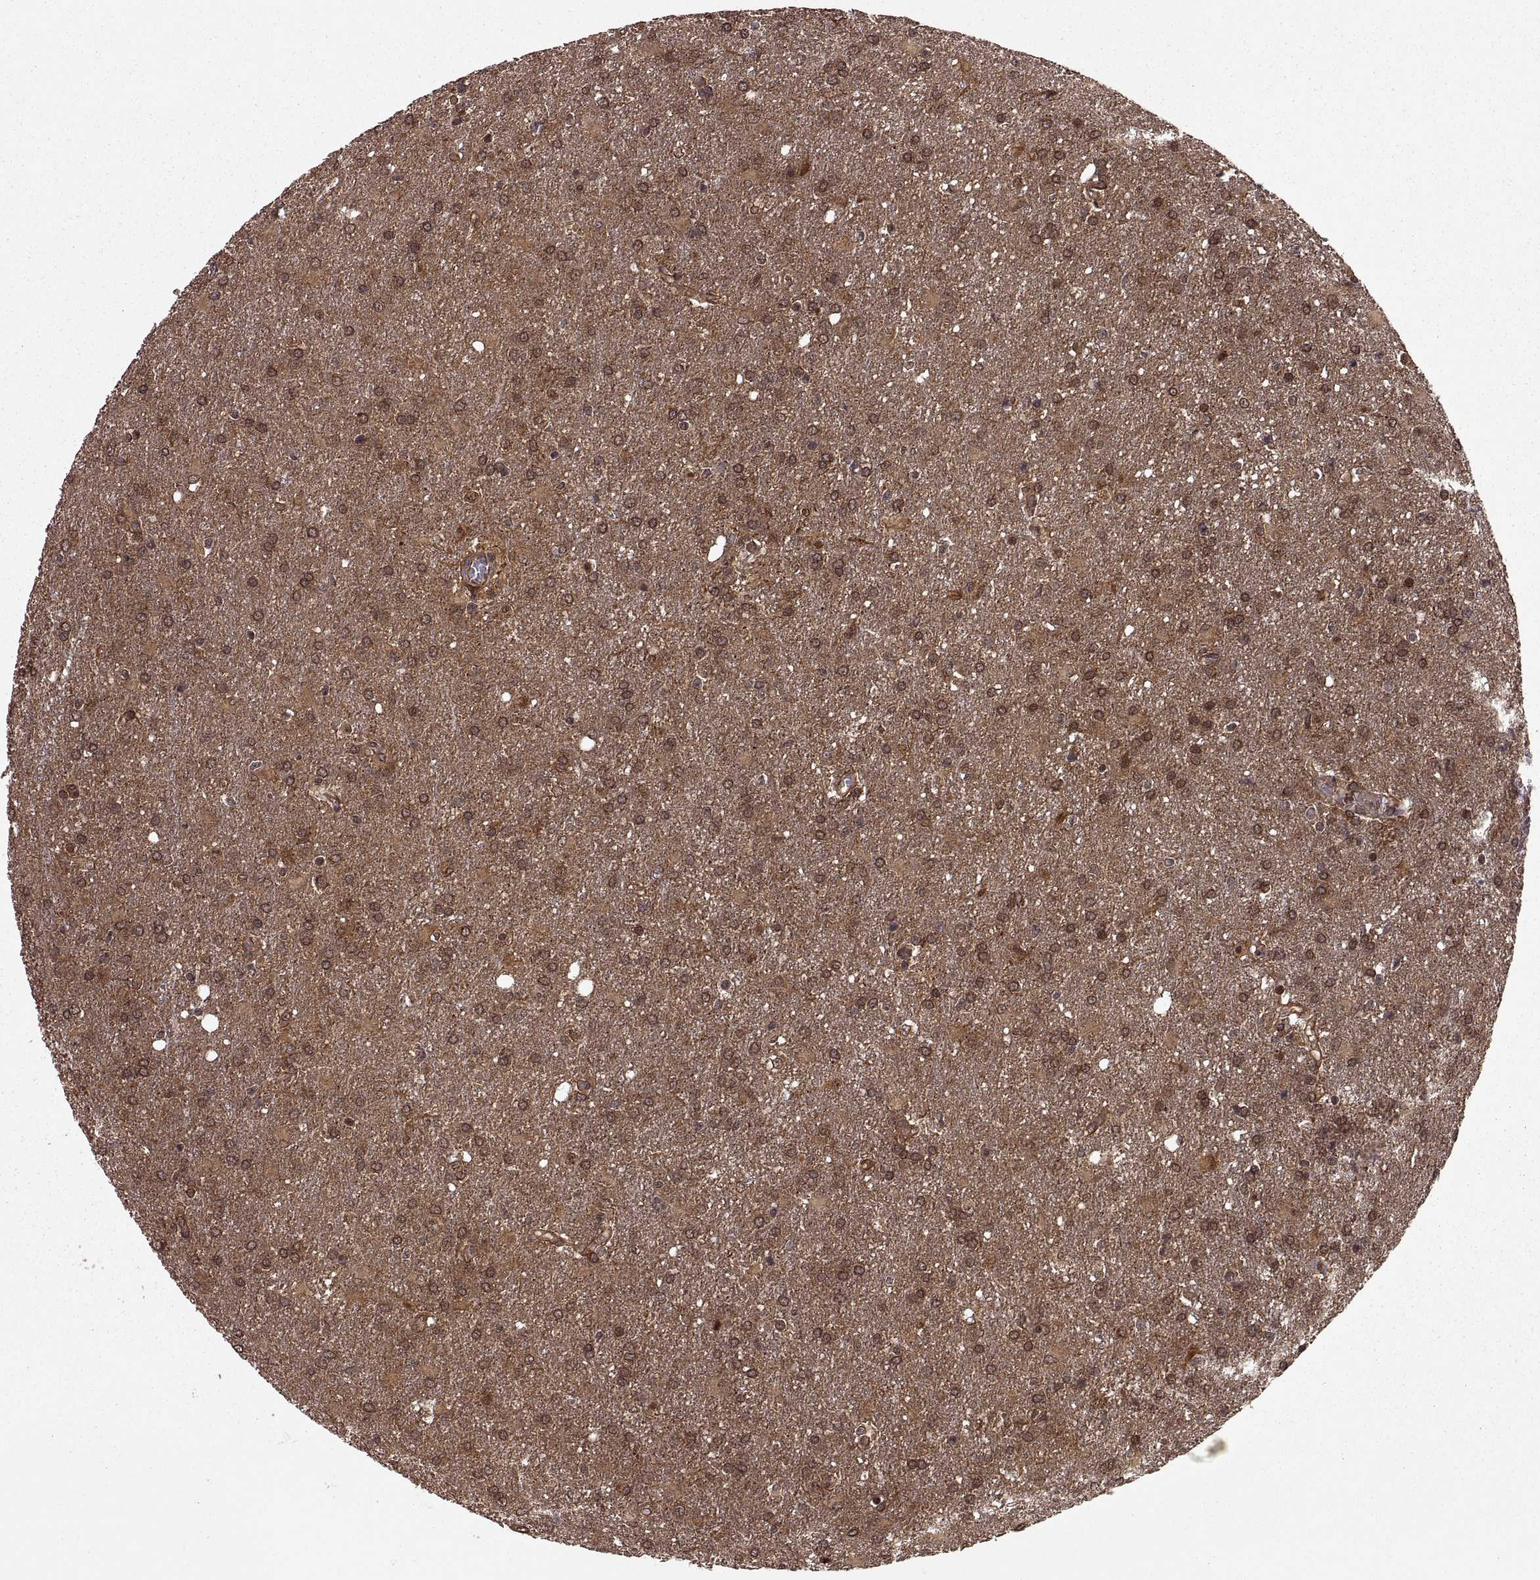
{"staining": {"intensity": "moderate", "quantity": ">75%", "location": "cytoplasmic/membranous"}, "tissue": "glioma", "cell_type": "Tumor cells", "image_type": "cancer", "snomed": [{"axis": "morphology", "description": "Glioma, malignant, High grade"}, {"axis": "topography", "description": "Brain"}], "caption": "Protein expression analysis of human high-grade glioma (malignant) reveals moderate cytoplasmic/membranous positivity in about >75% of tumor cells.", "gene": "DEDD", "patient": {"sex": "male", "age": 68}}